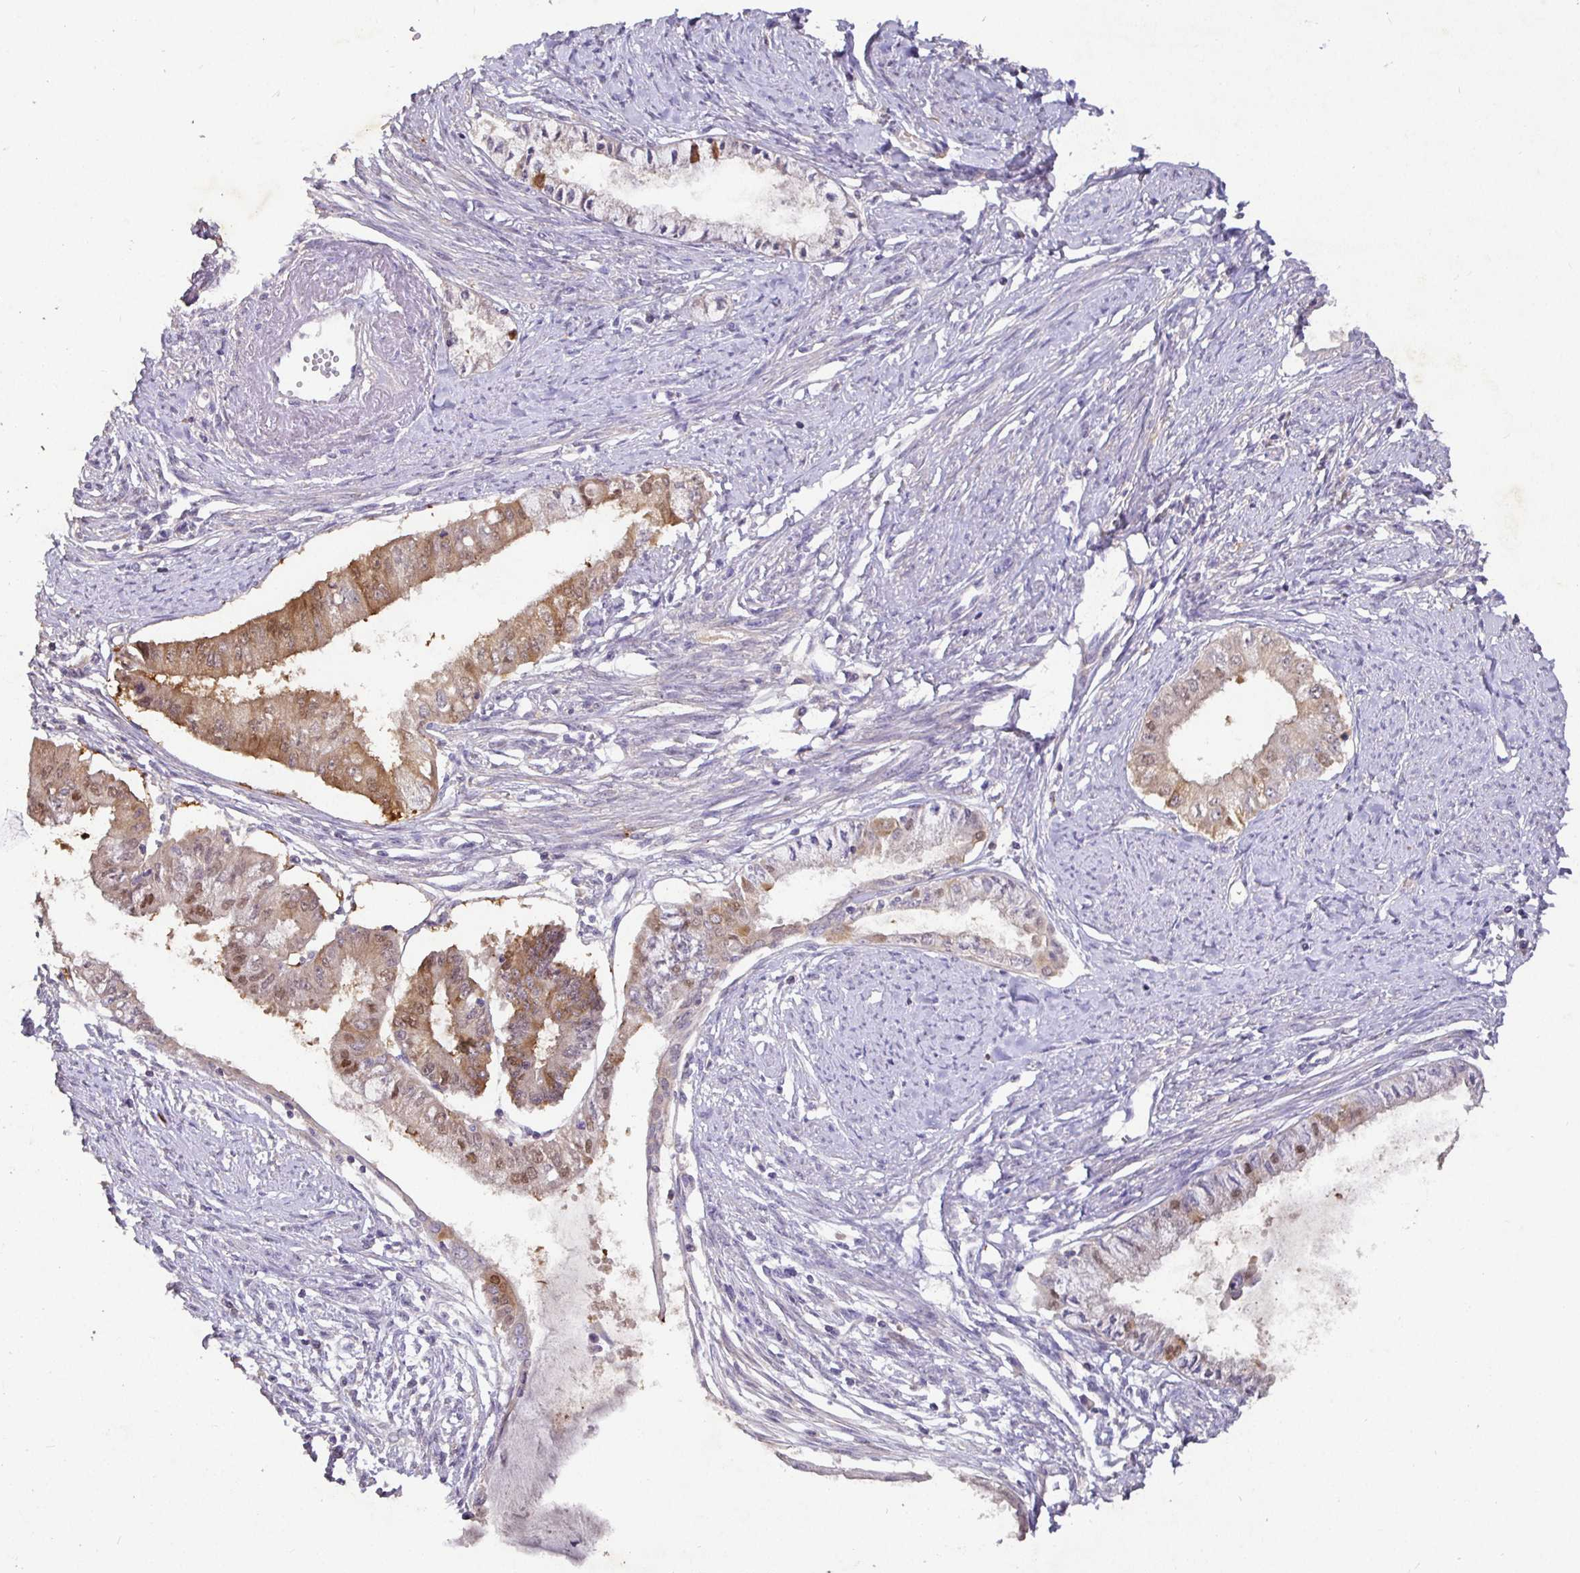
{"staining": {"intensity": "moderate", "quantity": "25%-75%", "location": "cytoplasmic/membranous,nuclear"}, "tissue": "endometrial cancer", "cell_type": "Tumor cells", "image_type": "cancer", "snomed": [{"axis": "morphology", "description": "Adenocarcinoma, NOS"}, {"axis": "topography", "description": "Endometrium"}], "caption": "A histopathology image of endometrial adenocarcinoma stained for a protein shows moderate cytoplasmic/membranous and nuclear brown staining in tumor cells. (DAB = brown stain, brightfield microscopy at high magnification).", "gene": "SHISA4", "patient": {"sex": "female", "age": 76}}